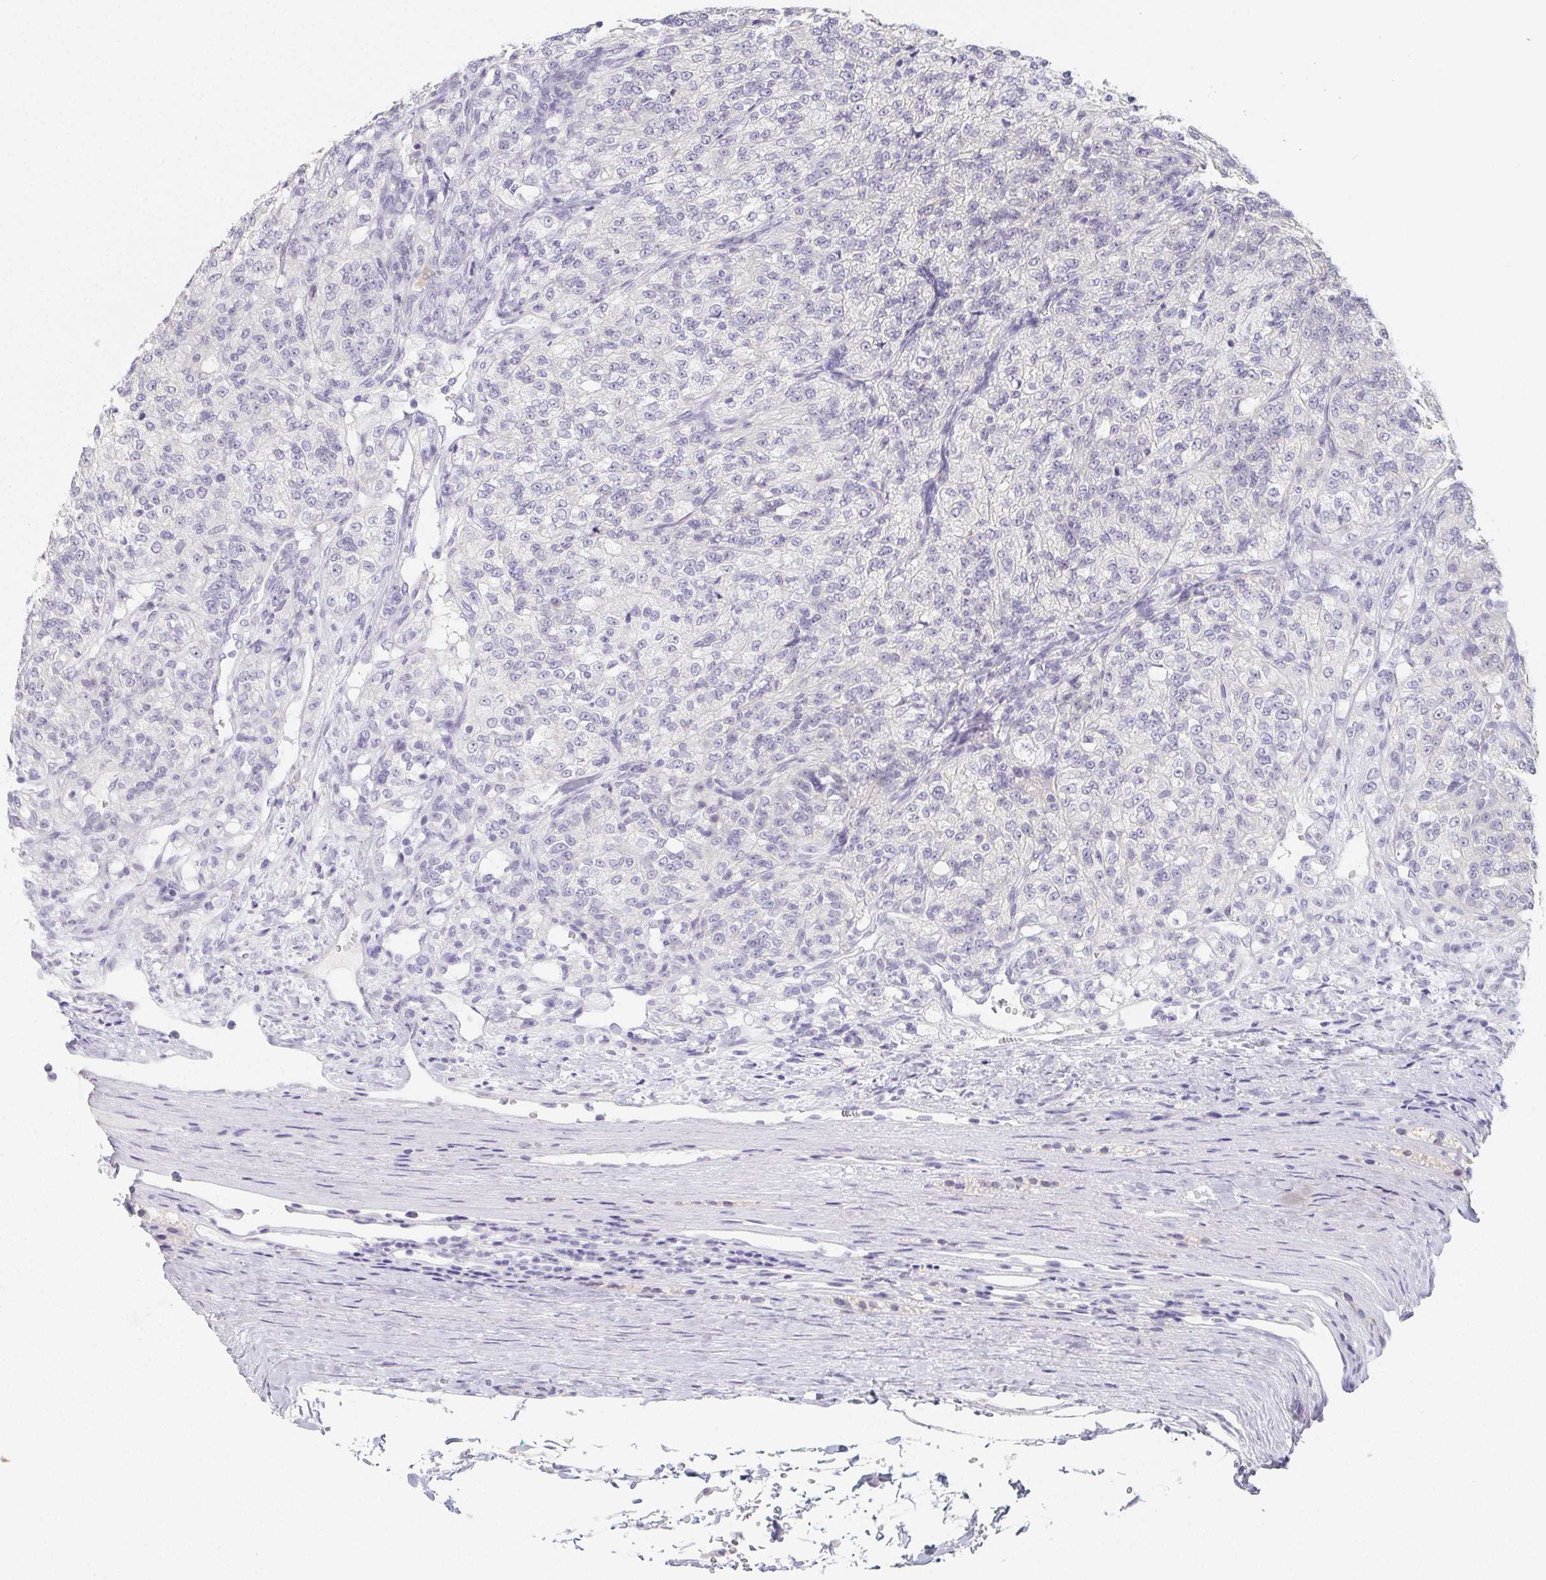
{"staining": {"intensity": "negative", "quantity": "none", "location": "none"}, "tissue": "renal cancer", "cell_type": "Tumor cells", "image_type": "cancer", "snomed": [{"axis": "morphology", "description": "Adenocarcinoma, NOS"}, {"axis": "topography", "description": "Kidney"}], "caption": "Histopathology image shows no significant protein staining in tumor cells of renal cancer.", "gene": "GLIPR1L1", "patient": {"sex": "female", "age": 63}}